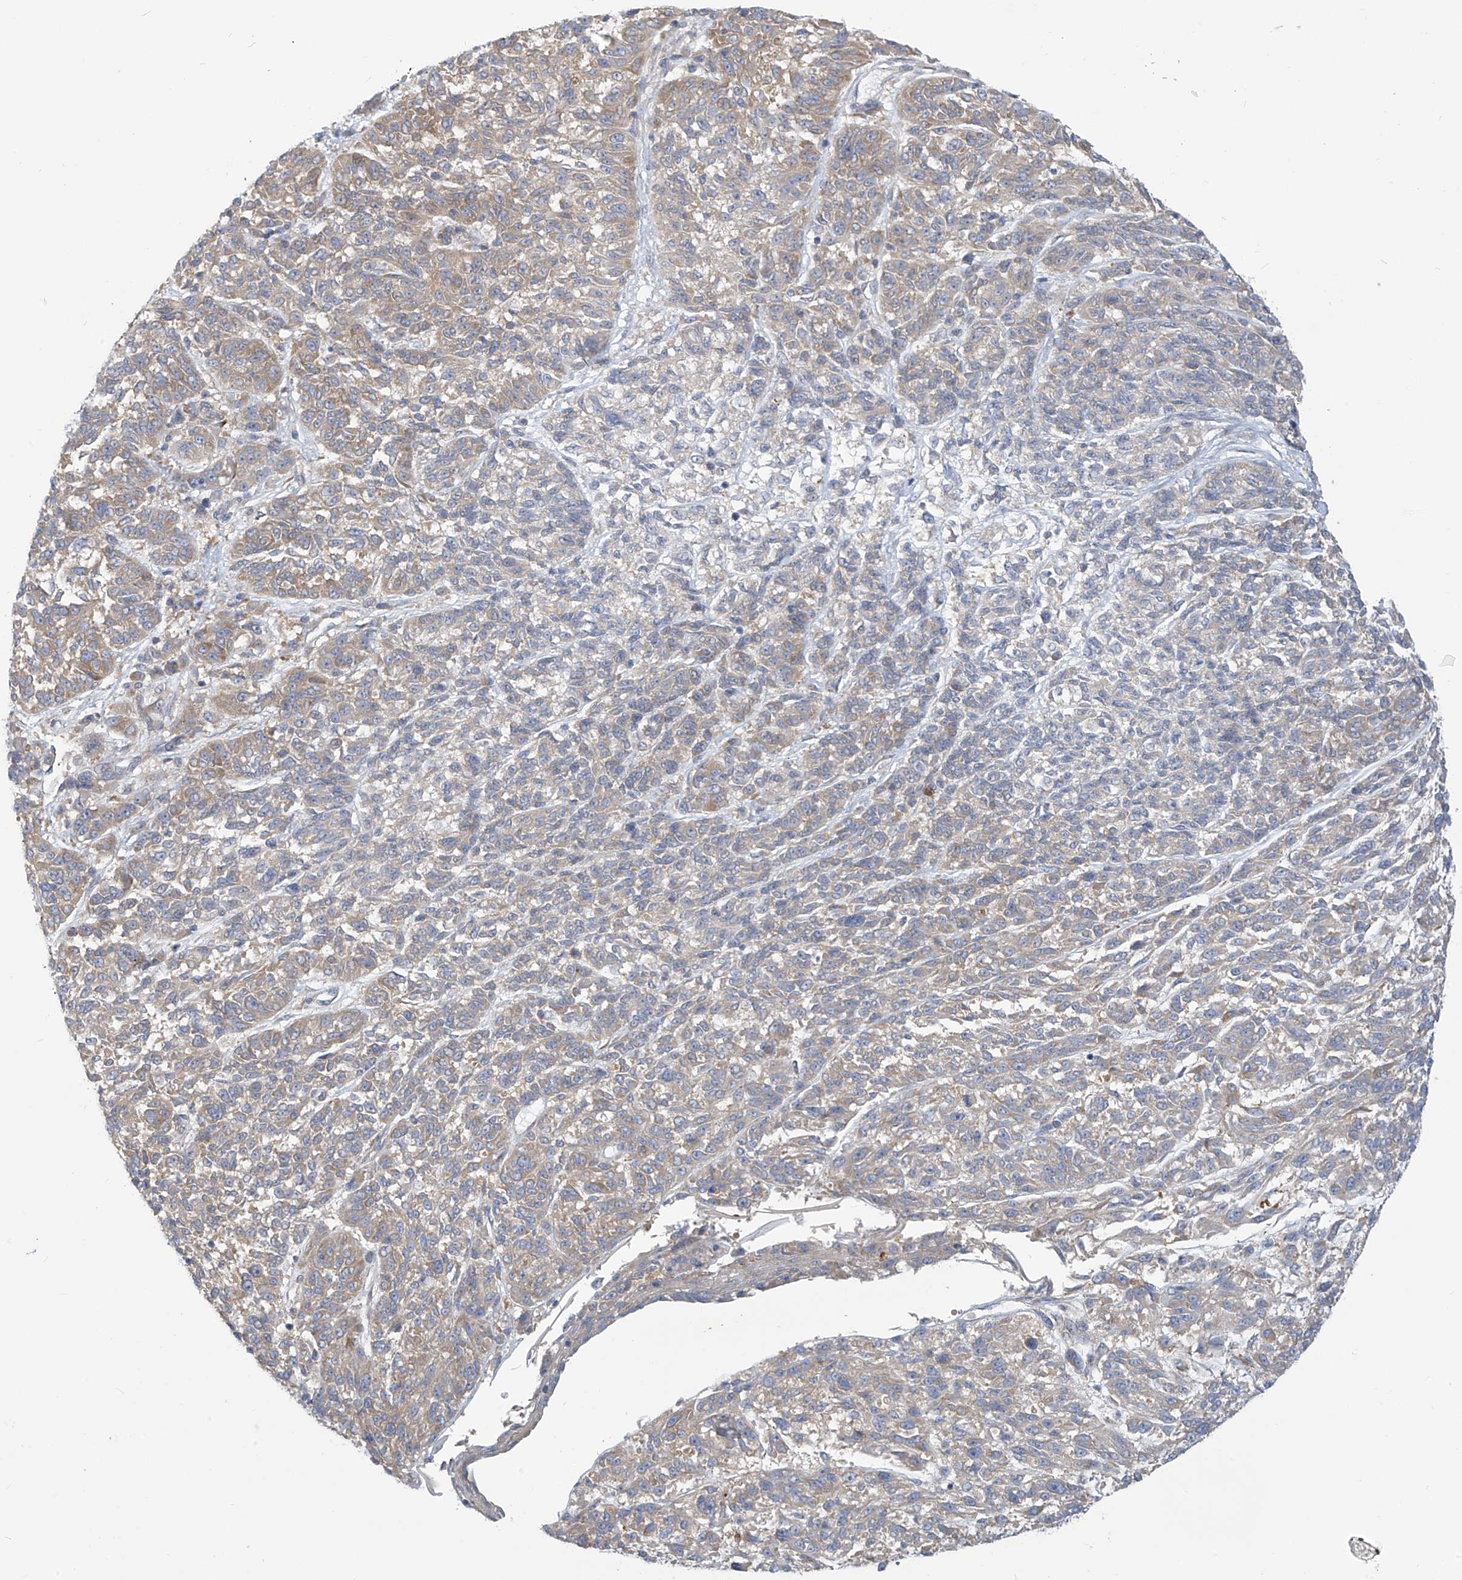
{"staining": {"intensity": "weak", "quantity": "25%-75%", "location": "cytoplasmic/membranous"}, "tissue": "melanoma", "cell_type": "Tumor cells", "image_type": "cancer", "snomed": [{"axis": "morphology", "description": "Malignant melanoma, NOS"}, {"axis": "topography", "description": "Skin"}], "caption": "This is an image of IHC staining of malignant melanoma, which shows weak positivity in the cytoplasmic/membranous of tumor cells.", "gene": "ADAT2", "patient": {"sex": "male", "age": 53}}